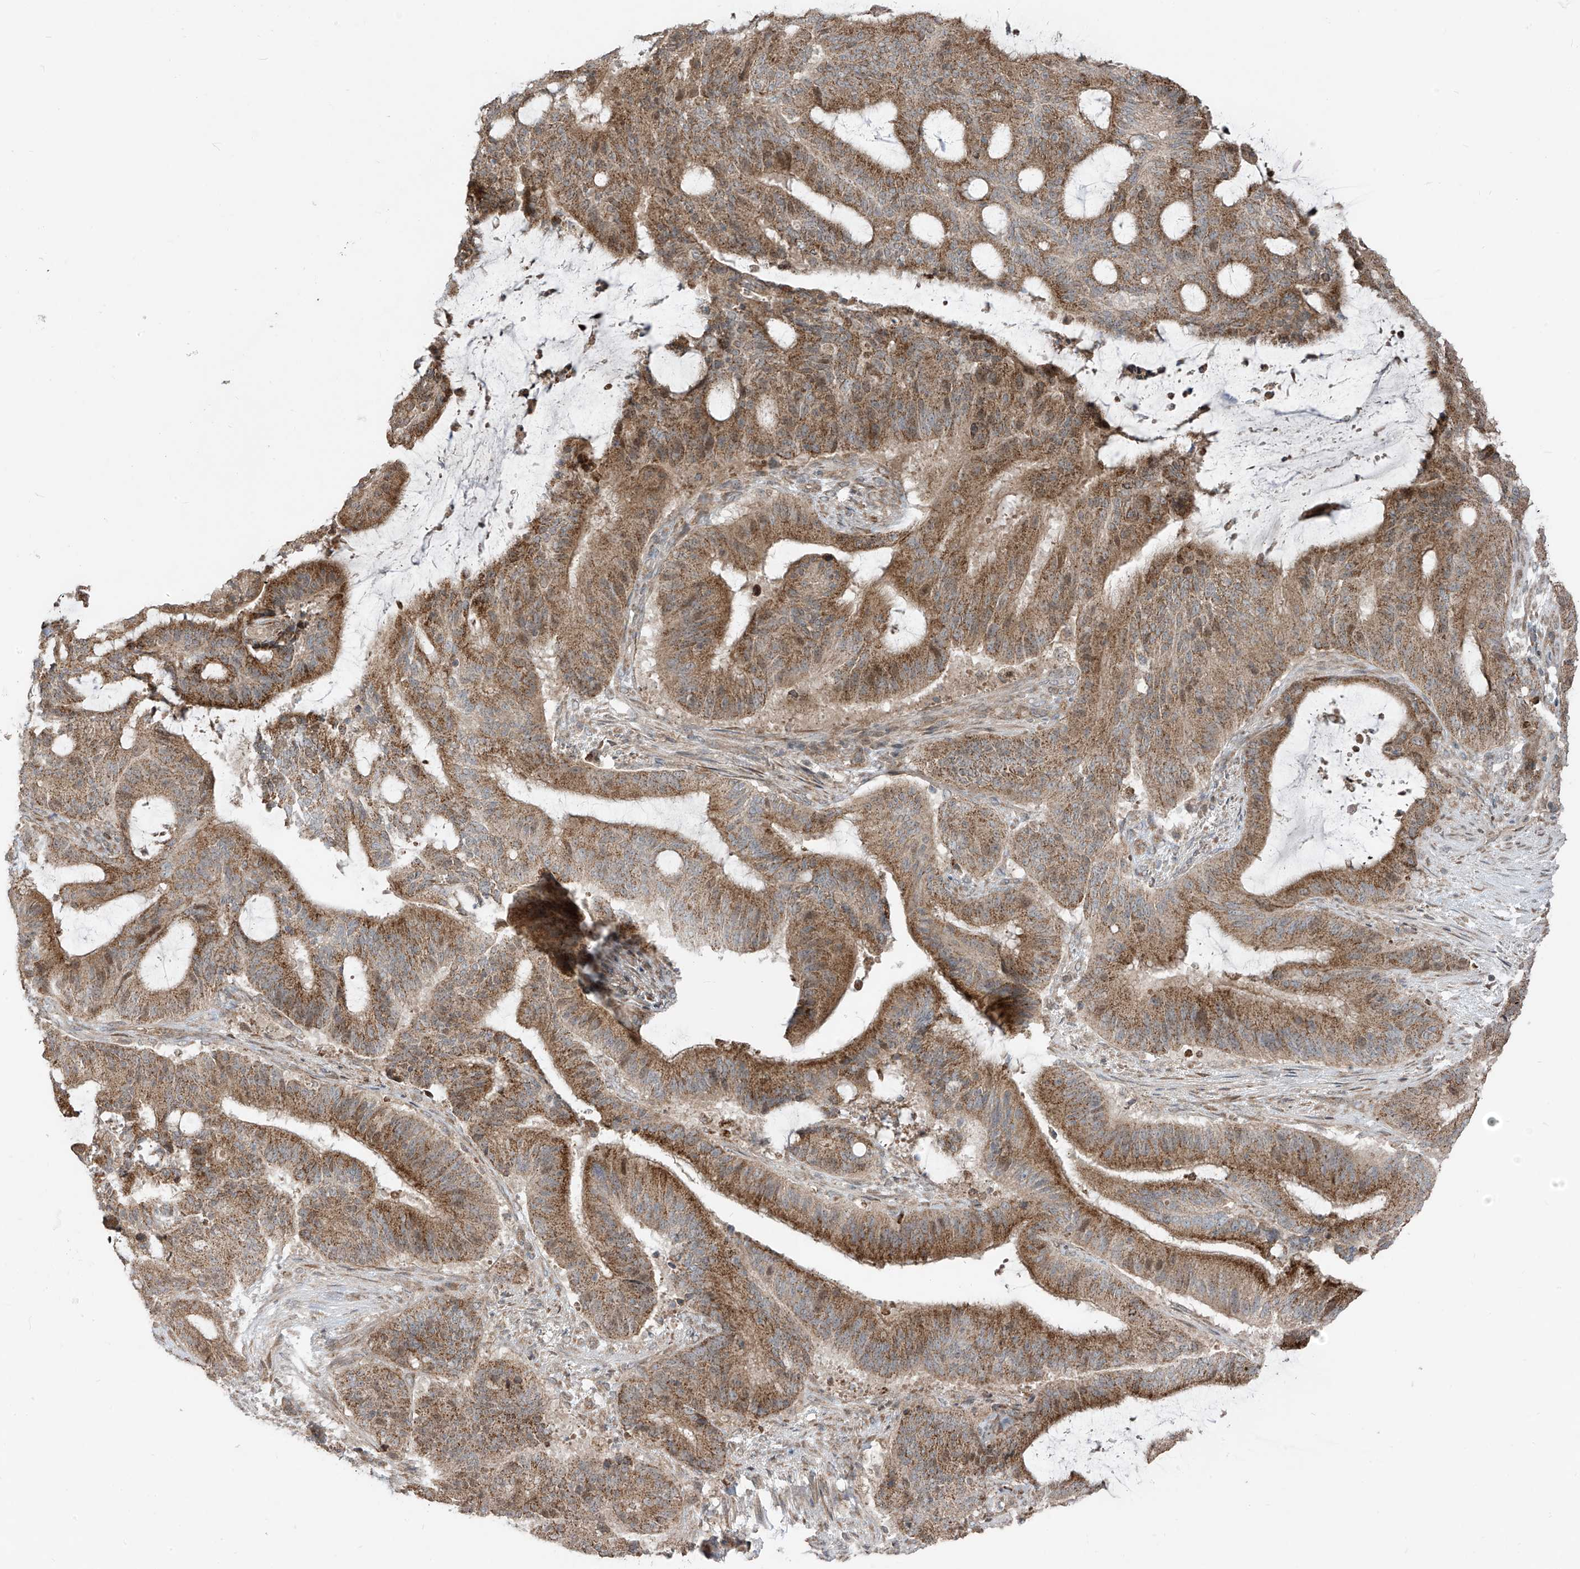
{"staining": {"intensity": "moderate", "quantity": ">75%", "location": "cytoplasmic/membranous"}, "tissue": "liver cancer", "cell_type": "Tumor cells", "image_type": "cancer", "snomed": [{"axis": "morphology", "description": "Normal tissue, NOS"}, {"axis": "morphology", "description": "Cholangiocarcinoma"}, {"axis": "topography", "description": "Liver"}, {"axis": "topography", "description": "Peripheral nerve tissue"}], "caption": "IHC of human liver cancer (cholangiocarcinoma) demonstrates medium levels of moderate cytoplasmic/membranous staining in about >75% of tumor cells. (IHC, brightfield microscopy, high magnification).", "gene": "PDE11A", "patient": {"sex": "female", "age": 73}}